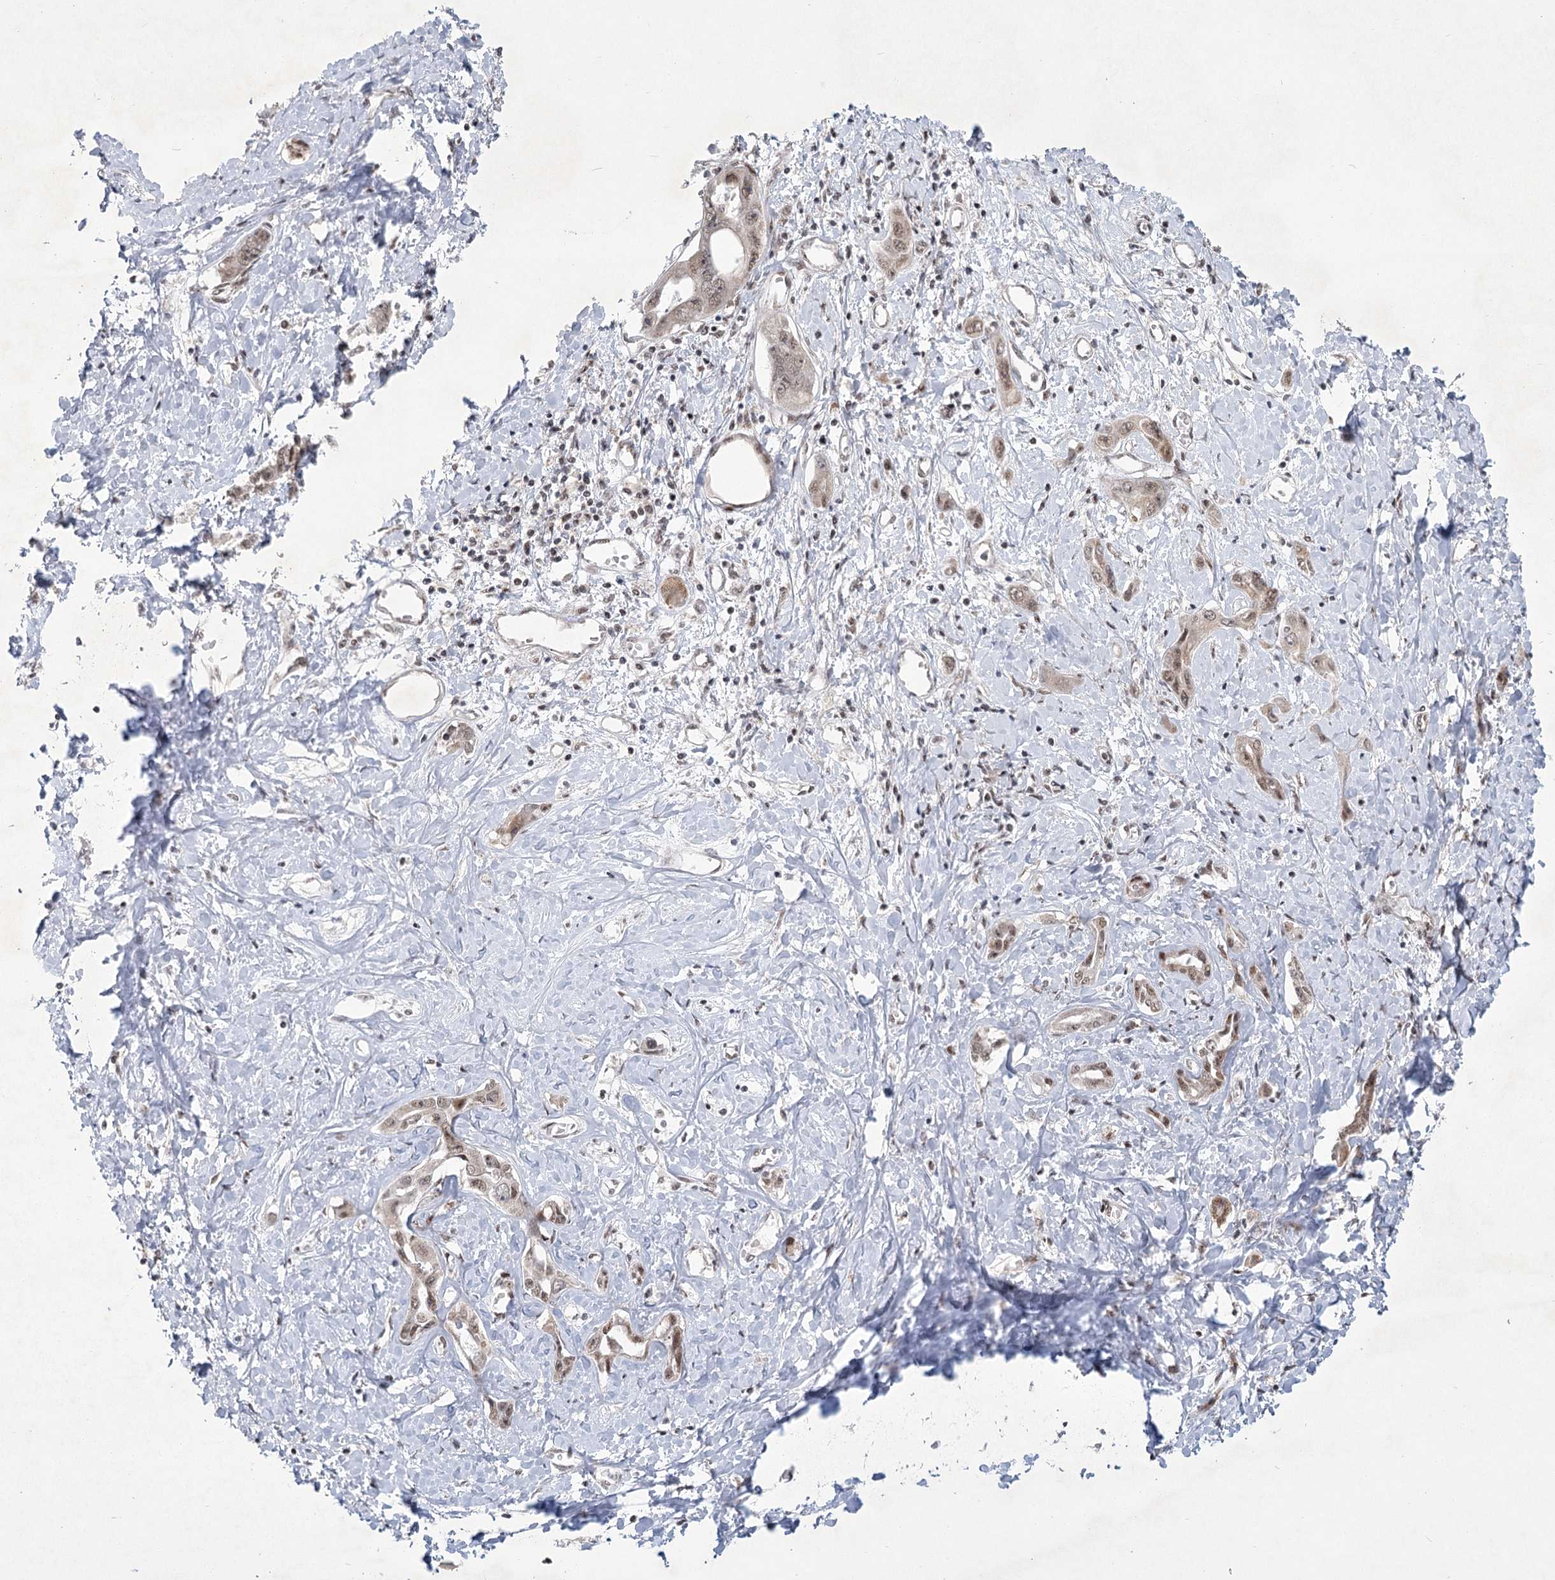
{"staining": {"intensity": "weak", "quantity": ">75%", "location": "nuclear"}, "tissue": "liver cancer", "cell_type": "Tumor cells", "image_type": "cancer", "snomed": [{"axis": "morphology", "description": "Cholangiocarcinoma"}, {"axis": "topography", "description": "Liver"}], "caption": "This micrograph reveals immunohistochemistry staining of human cholangiocarcinoma (liver), with low weak nuclear expression in about >75% of tumor cells.", "gene": "CIB4", "patient": {"sex": "male", "age": 59}}